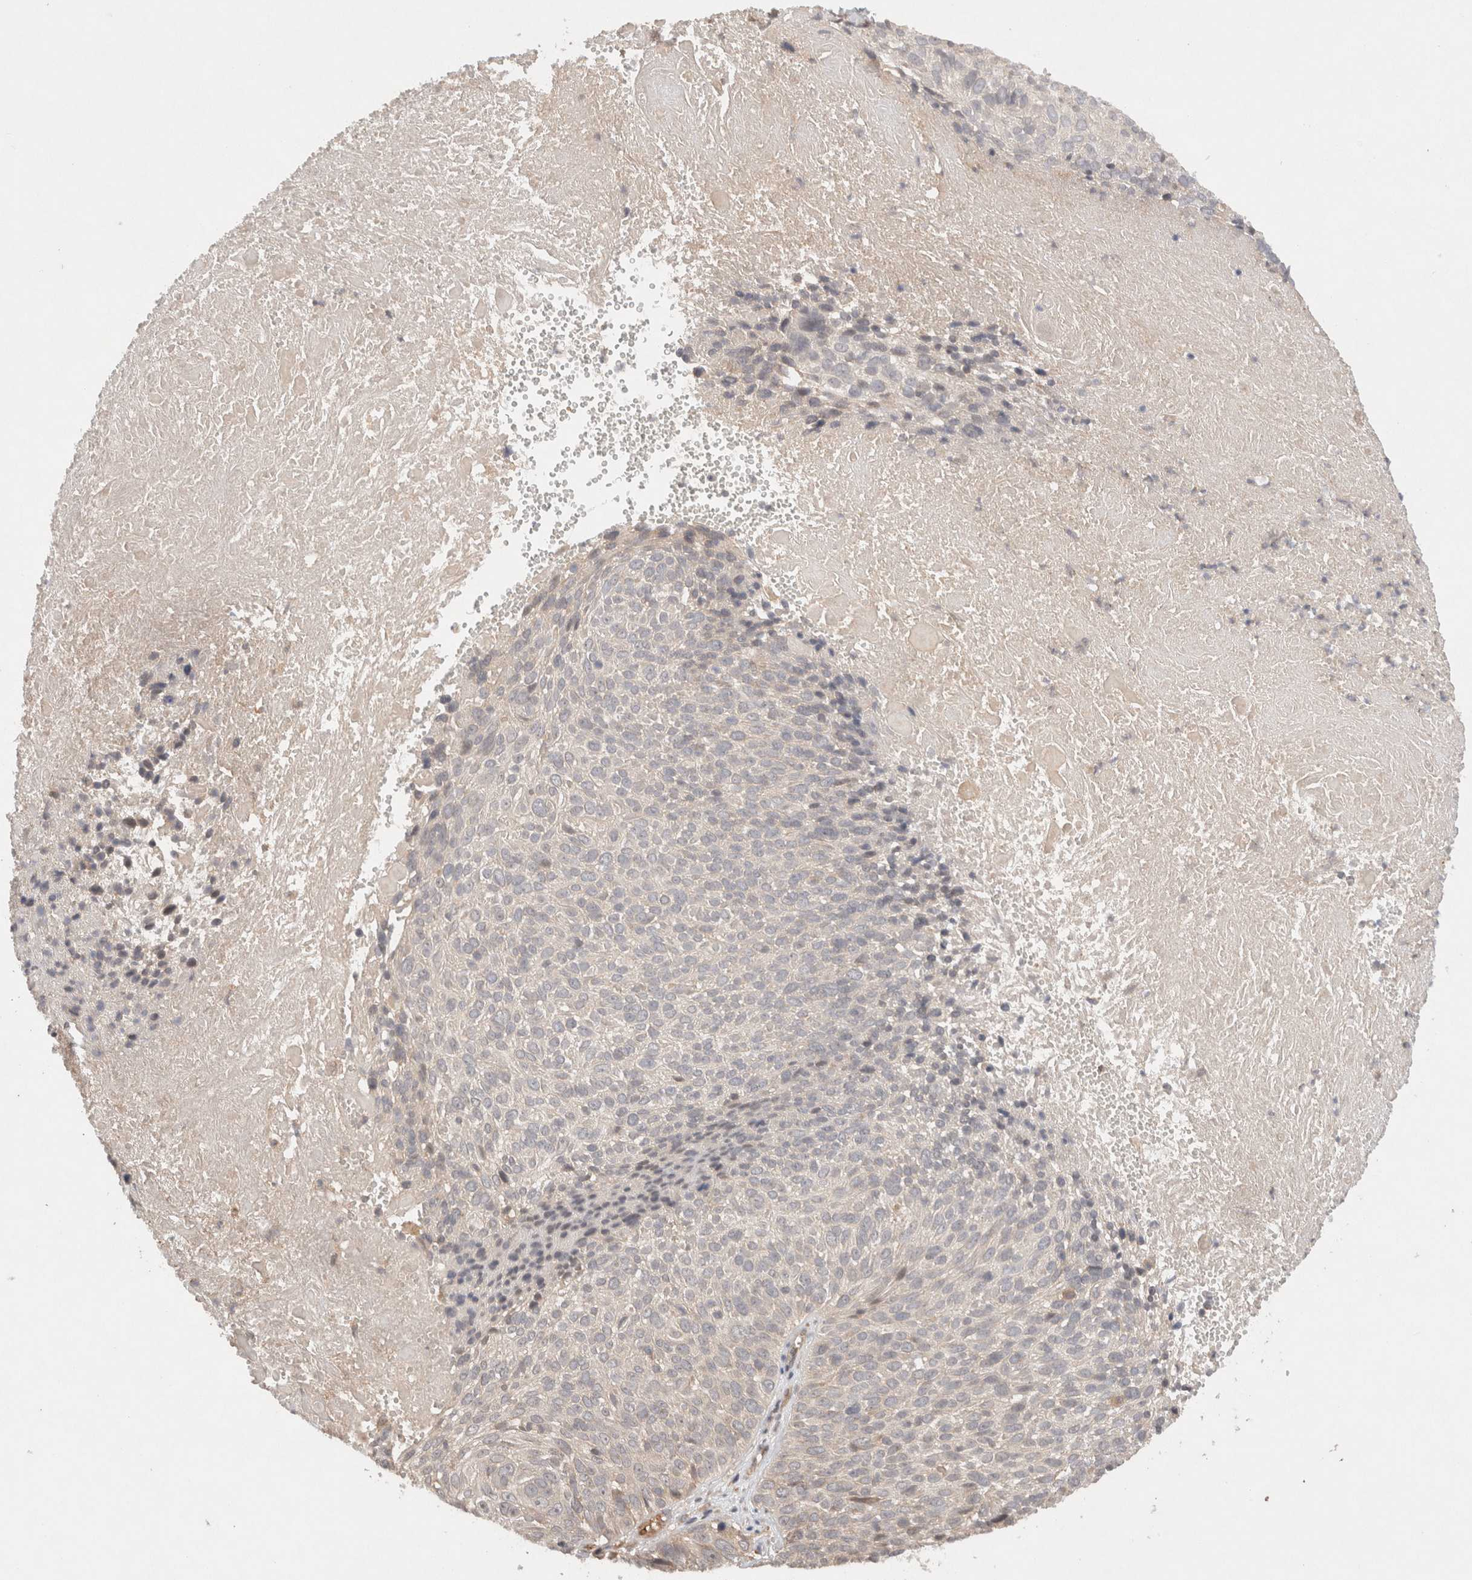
{"staining": {"intensity": "weak", "quantity": "<25%", "location": "cytoplasmic/membranous"}, "tissue": "cervical cancer", "cell_type": "Tumor cells", "image_type": "cancer", "snomed": [{"axis": "morphology", "description": "Squamous cell carcinoma, NOS"}, {"axis": "topography", "description": "Cervix"}], "caption": "An immunohistochemistry (IHC) histopathology image of cervical cancer (squamous cell carcinoma) is shown. There is no staining in tumor cells of cervical cancer (squamous cell carcinoma). (DAB immunohistochemistry visualized using brightfield microscopy, high magnification).", "gene": "KLHL20", "patient": {"sex": "female", "age": 74}}